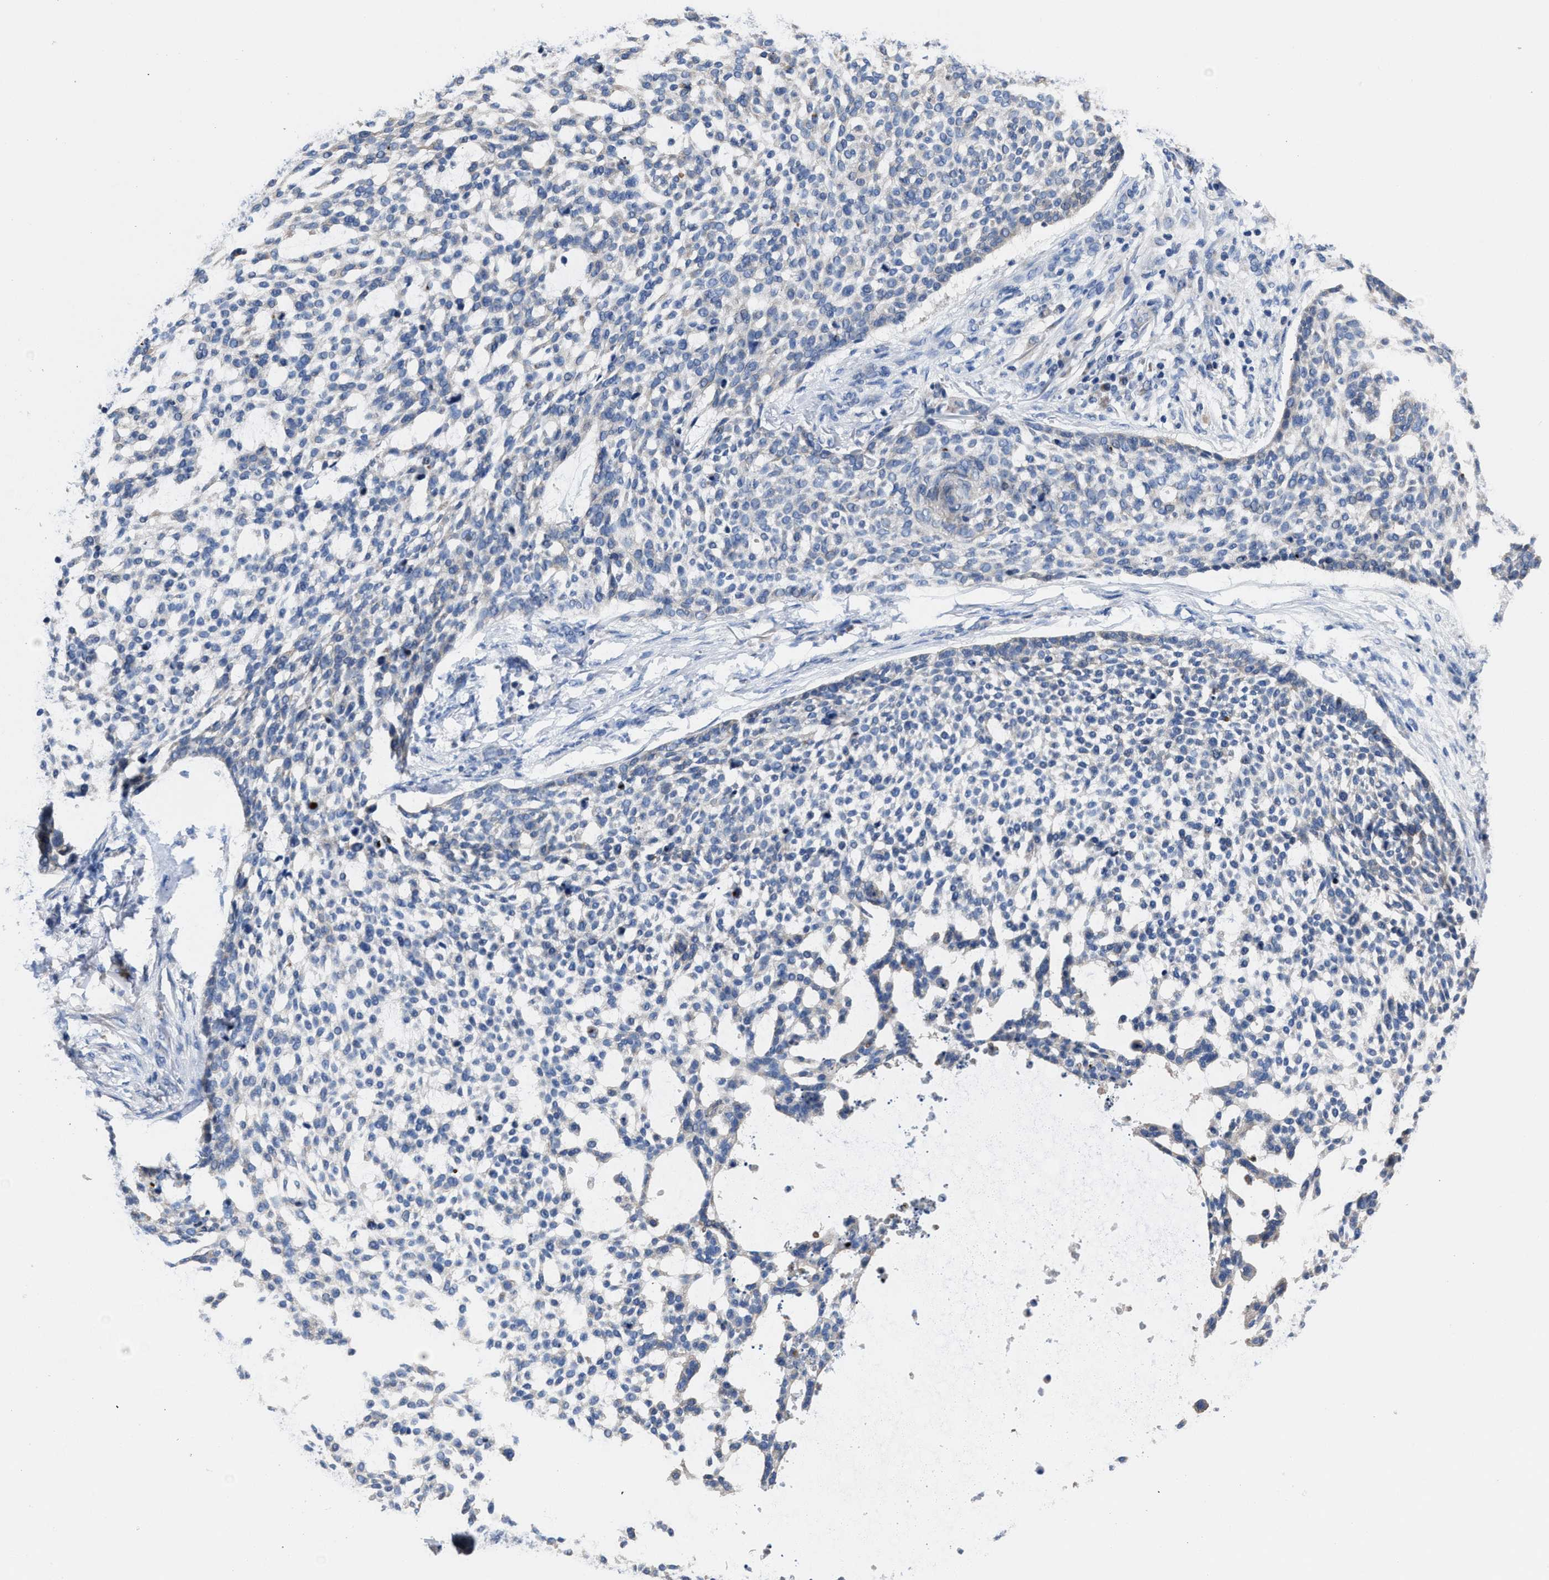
{"staining": {"intensity": "negative", "quantity": "none", "location": "none"}, "tissue": "skin cancer", "cell_type": "Tumor cells", "image_type": "cancer", "snomed": [{"axis": "morphology", "description": "Basal cell carcinoma"}, {"axis": "topography", "description": "Skin"}], "caption": "DAB (3,3'-diaminobenzidine) immunohistochemical staining of human skin cancer (basal cell carcinoma) shows no significant positivity in tumor cells.", "gene": "HOOK1", "patient": {"sex": "female", "age": 64}}